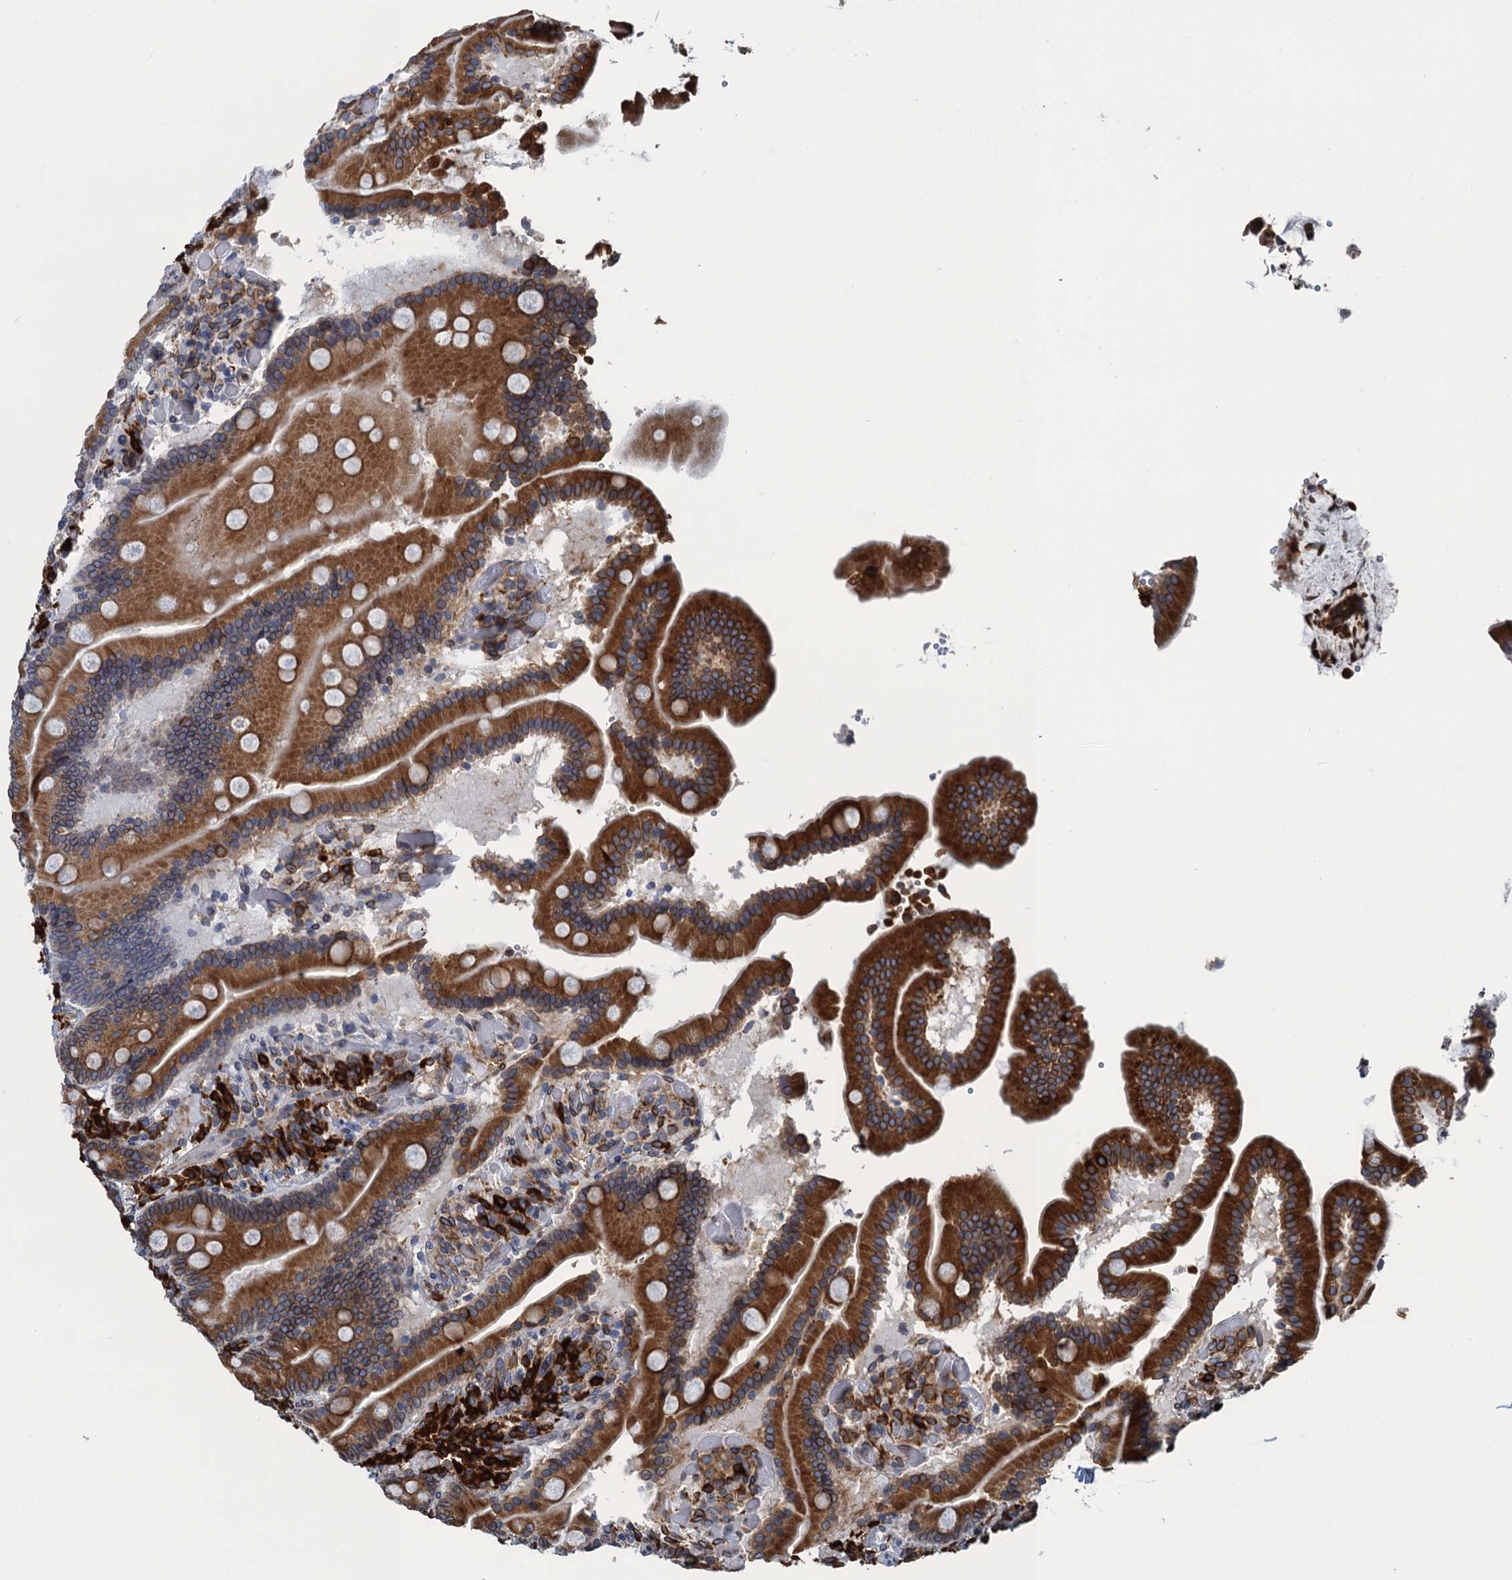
{"staining": {"intensity": "strong", "quantity": ">75%", "location": "cytoplasmic/membranous"}, "tissue": "duodenum", "cell_type": "Glandular cells", "image_type": "normal", "snomed": [{"axis": "morphology", "description": "Normal tissue, NOS"}, {"axis": "topography", "description": "Duodenum"}], "caption": "A brown stain highlights strong cytoplasmic/membranous positivity of a protein in glandular cells of benign duodenum. The protein is shown in brown color, while the nuclei are stained blue.", "gene": "TMEM205", "patient": {"sex": "female", "age": 62}}